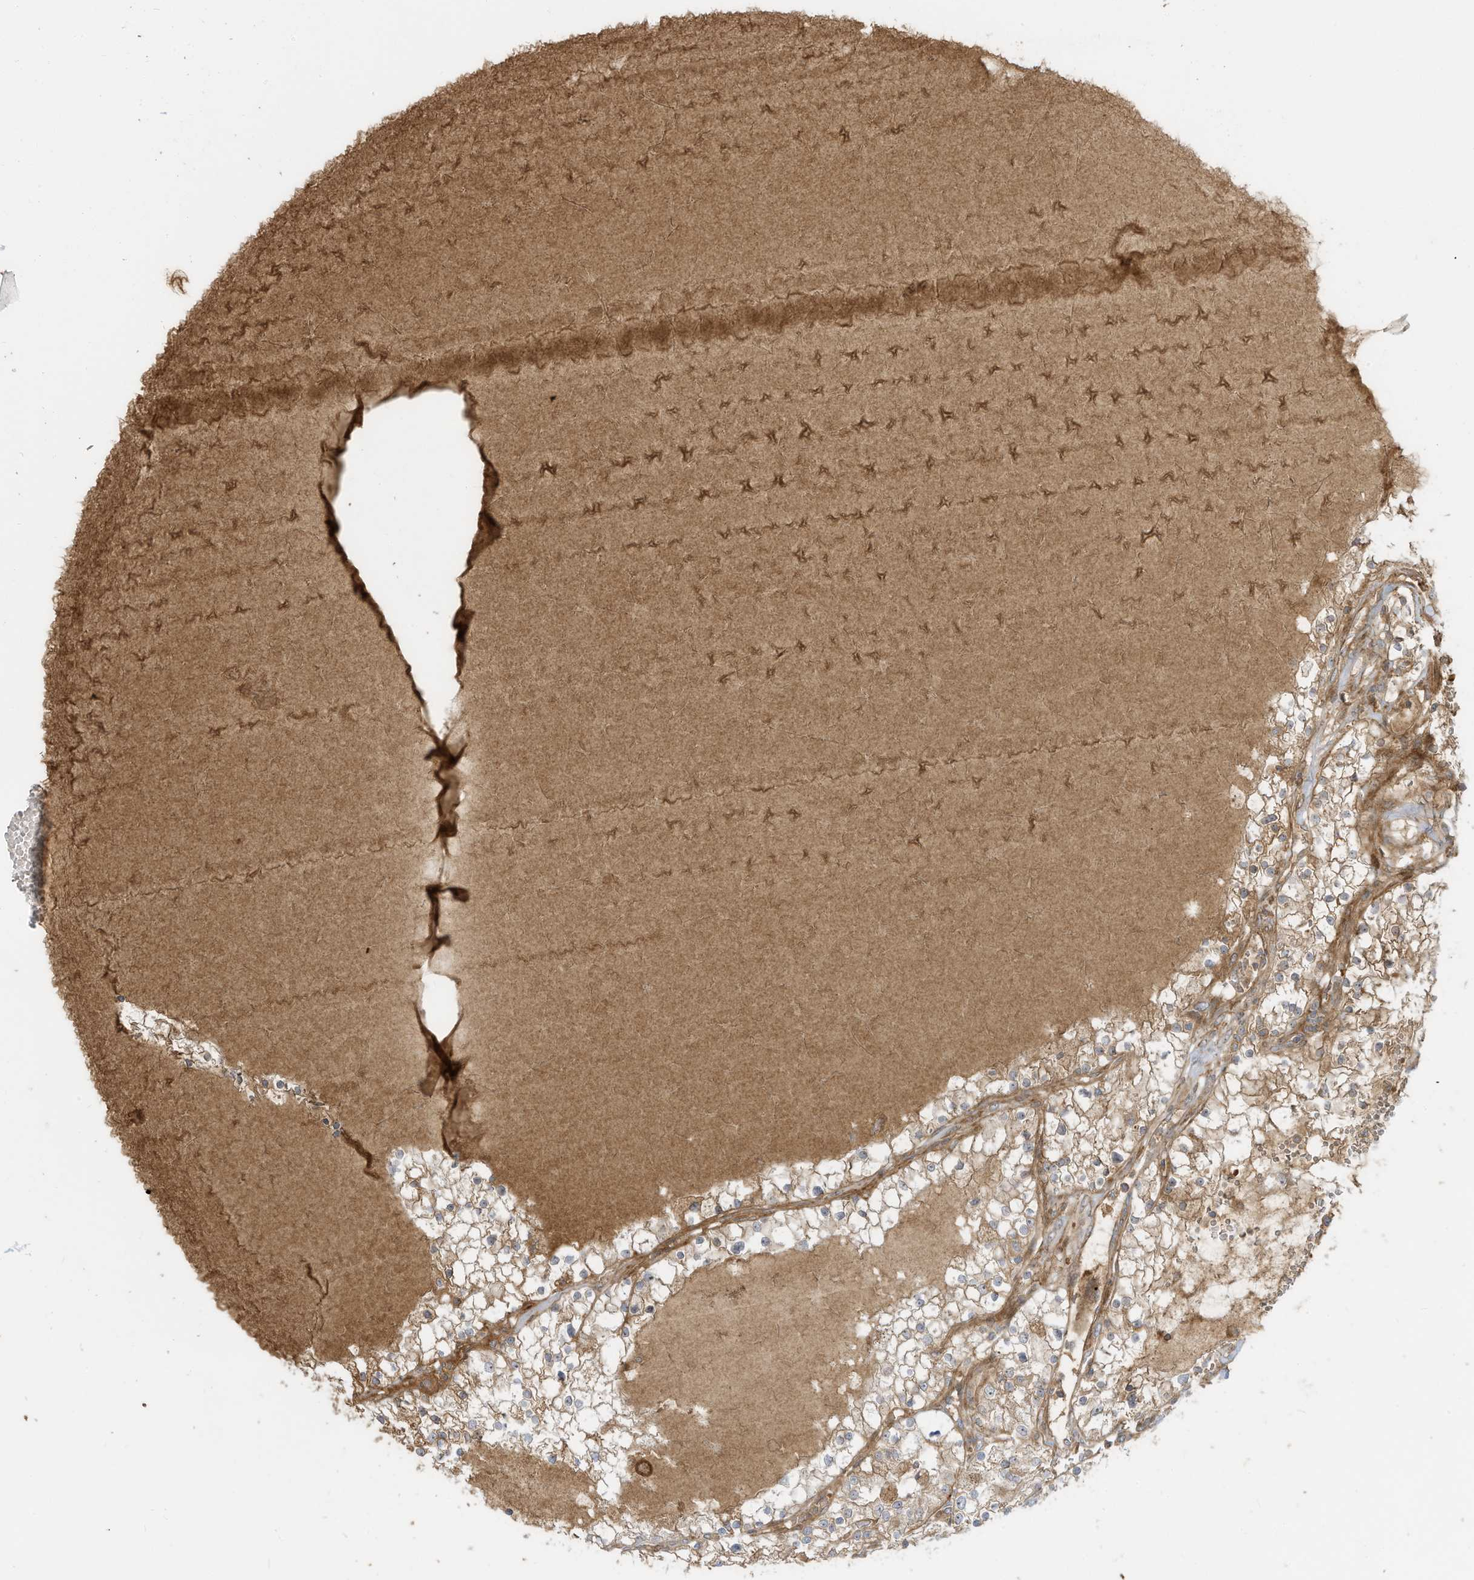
{"staining": {"intensity": "weak", "quantity": ">75%", "location": "cytoplasmic/membranous"}, "tissue": "renal cancer", "cell_type": "Tumor cells", "image_type": "cancer", "snomed": [{"axis": "morphology", "description": "Normal tissue, NOS"}, {"axis": "morphology", "description": "Adenocarcinoma, NOS"}, {"axis": "topography", "description": "Kidney"}], "caption": "Tumor cells display low levels of weak cytoplasmic/membranous expression in approximately >75% of cells in human renal adenocarcinoma.", "gene": "ENTR1", "patient": {"sex": "male", "age": 68}}